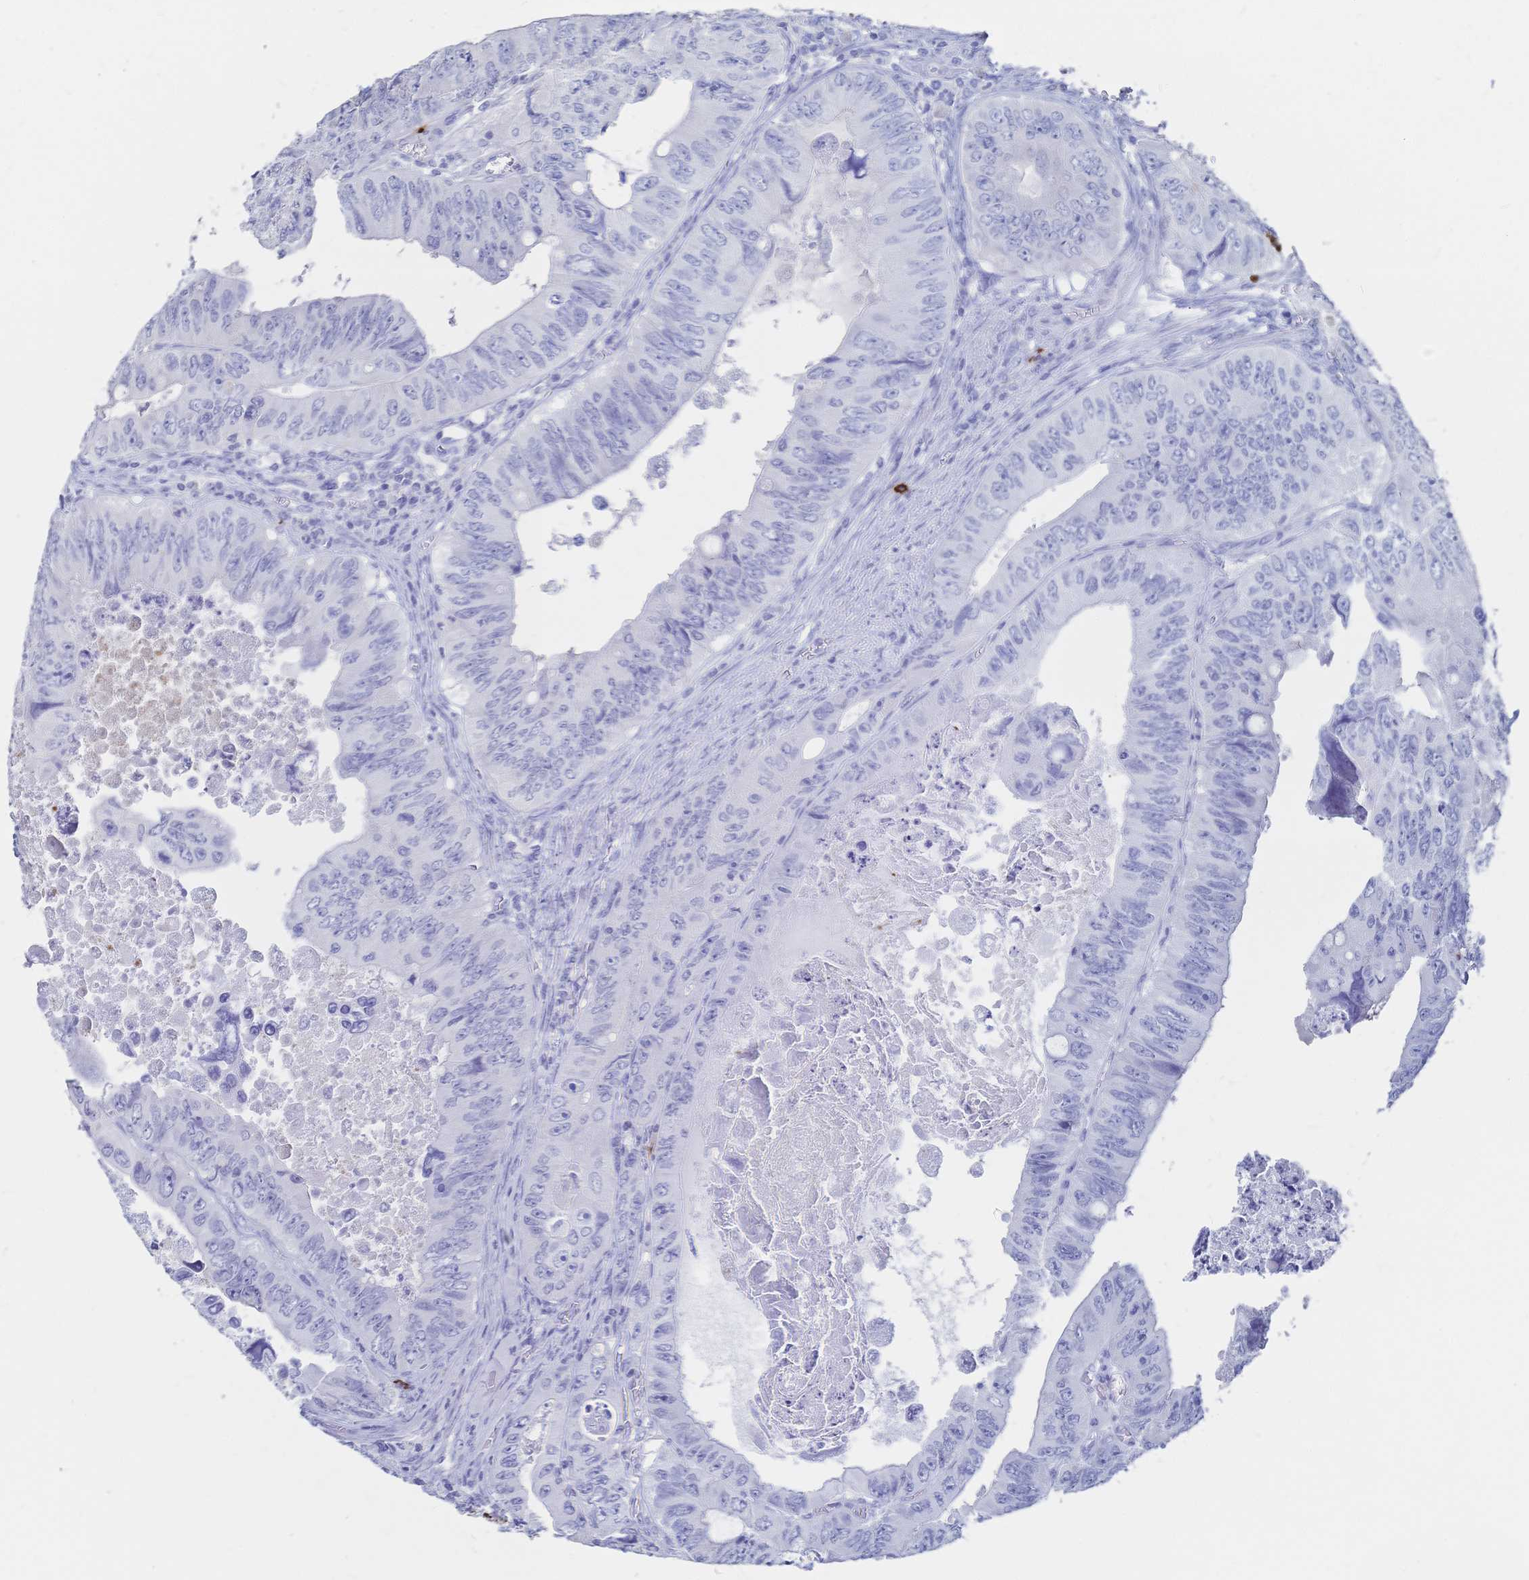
{"staining": {"intensity": "negative", "quantity": "none", "location": "none"}, "tissue": "colorectal cancer", "cell_type": "Tumor cells", "image_type": "cancer", "snomed": [{"axis": "morphology", "description": "Adenocarcinoma, NOS"}, {"axis": "topography", "description": "Colon"}], "caption": "A high-resolution photomicrograph shows immunohistochemistry (IHC) staining of colorectal cancer (adenocarcinoma), which reveals no significant positivity in tumor cells. Nuclei are stained in blue.", "gene": "IL2RB", "patient": {"sex": "female", "age": 84}}